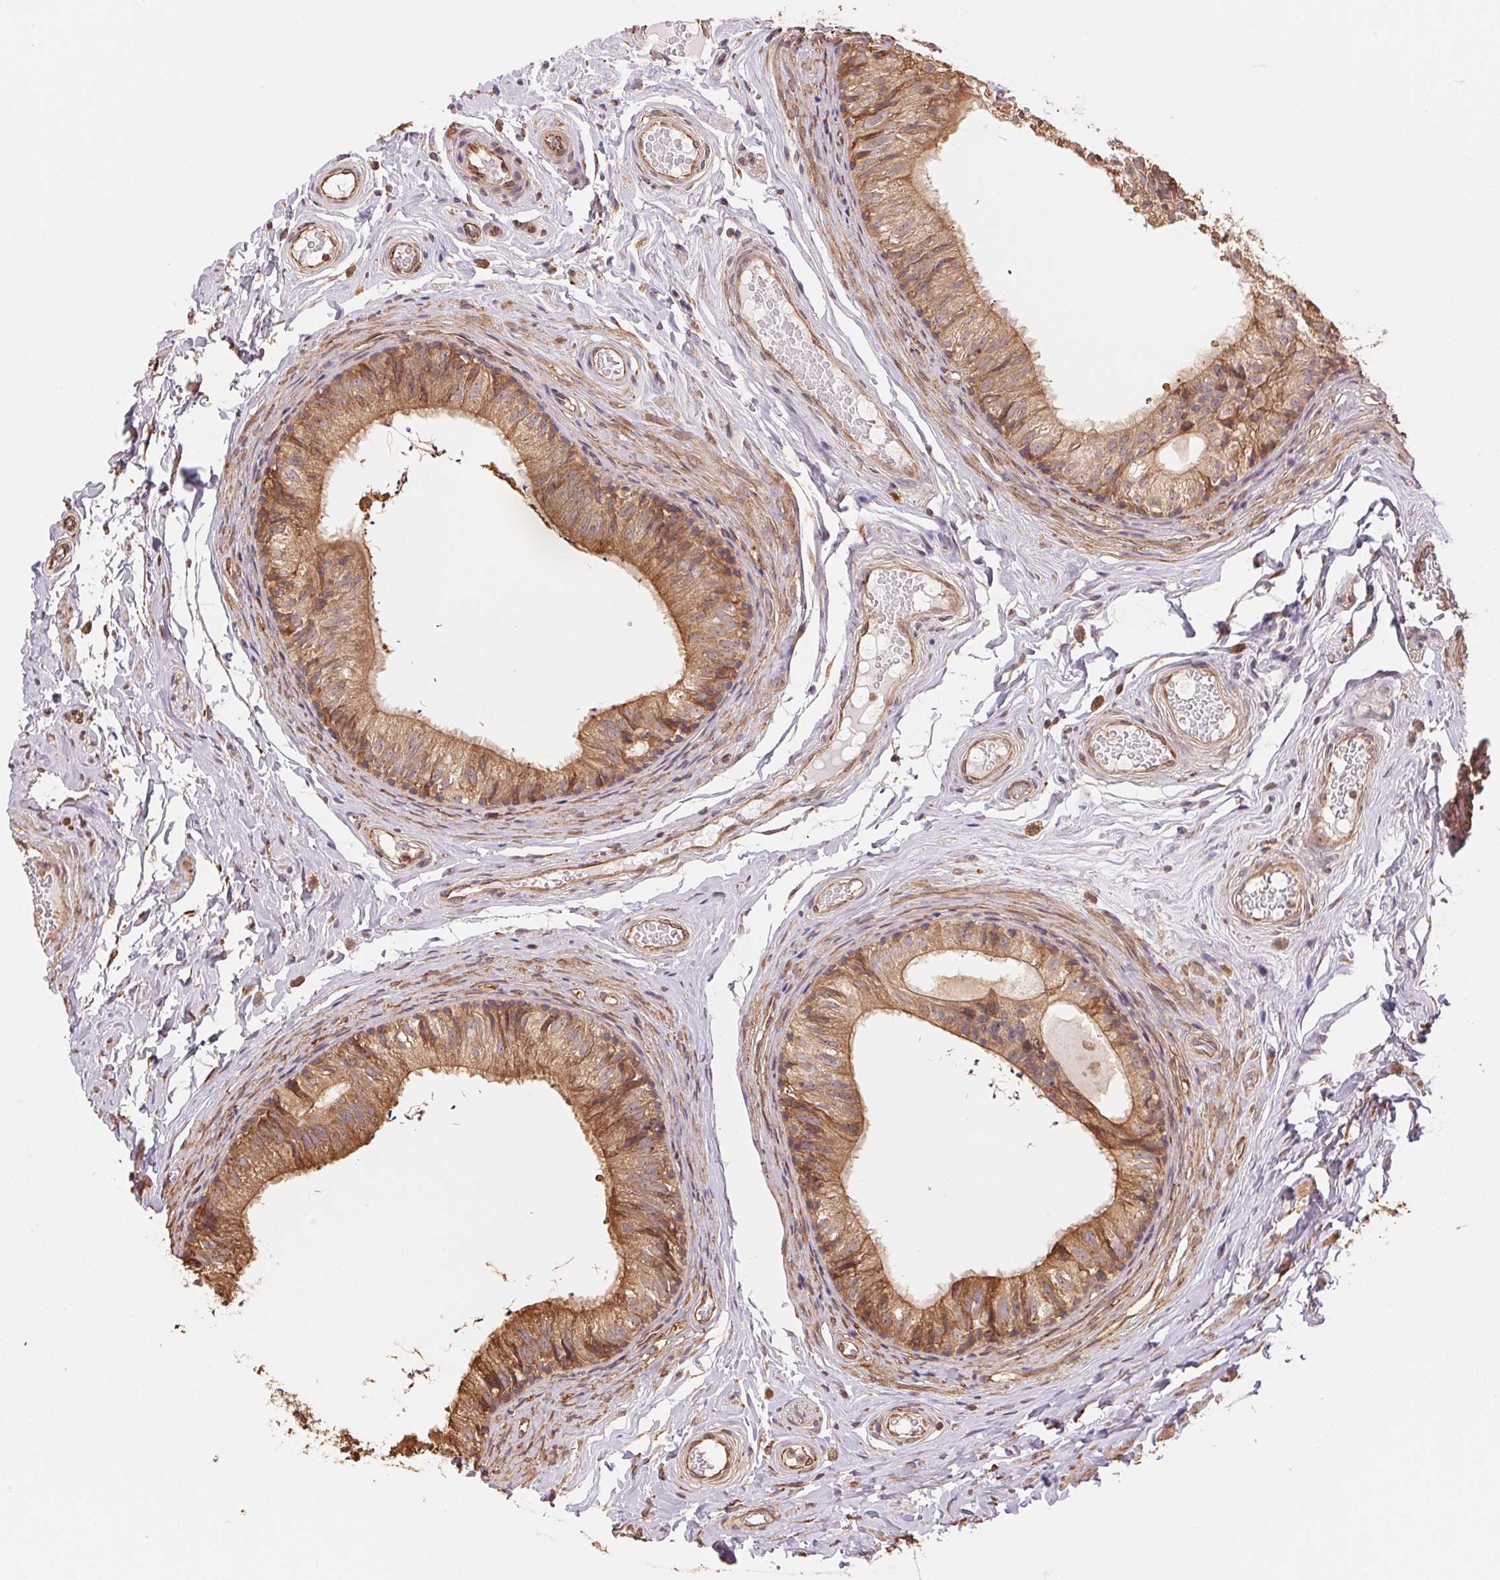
{"staining": {"intensity": "moderate", "quantity": ">75%", "location": "cytoplasmic/membranous"}, "tissue": "epididymis", "cell_type": "Glandular cells", "image_type": "normal", "snomed": [{"axis": "morphology", "description": "Normal tissue, NOS"}, {"axis": "topography", "description": "Epididymis"}], "caption": "The histopathology image demonstrates immunohistochemical staining of normal epididymis. There is moderate cytoplasmic/membranous staining is appreciated in about >75% of glandular cells.", "gene": "C6orf163", "patient": {"sex": "male", "age": 29}}